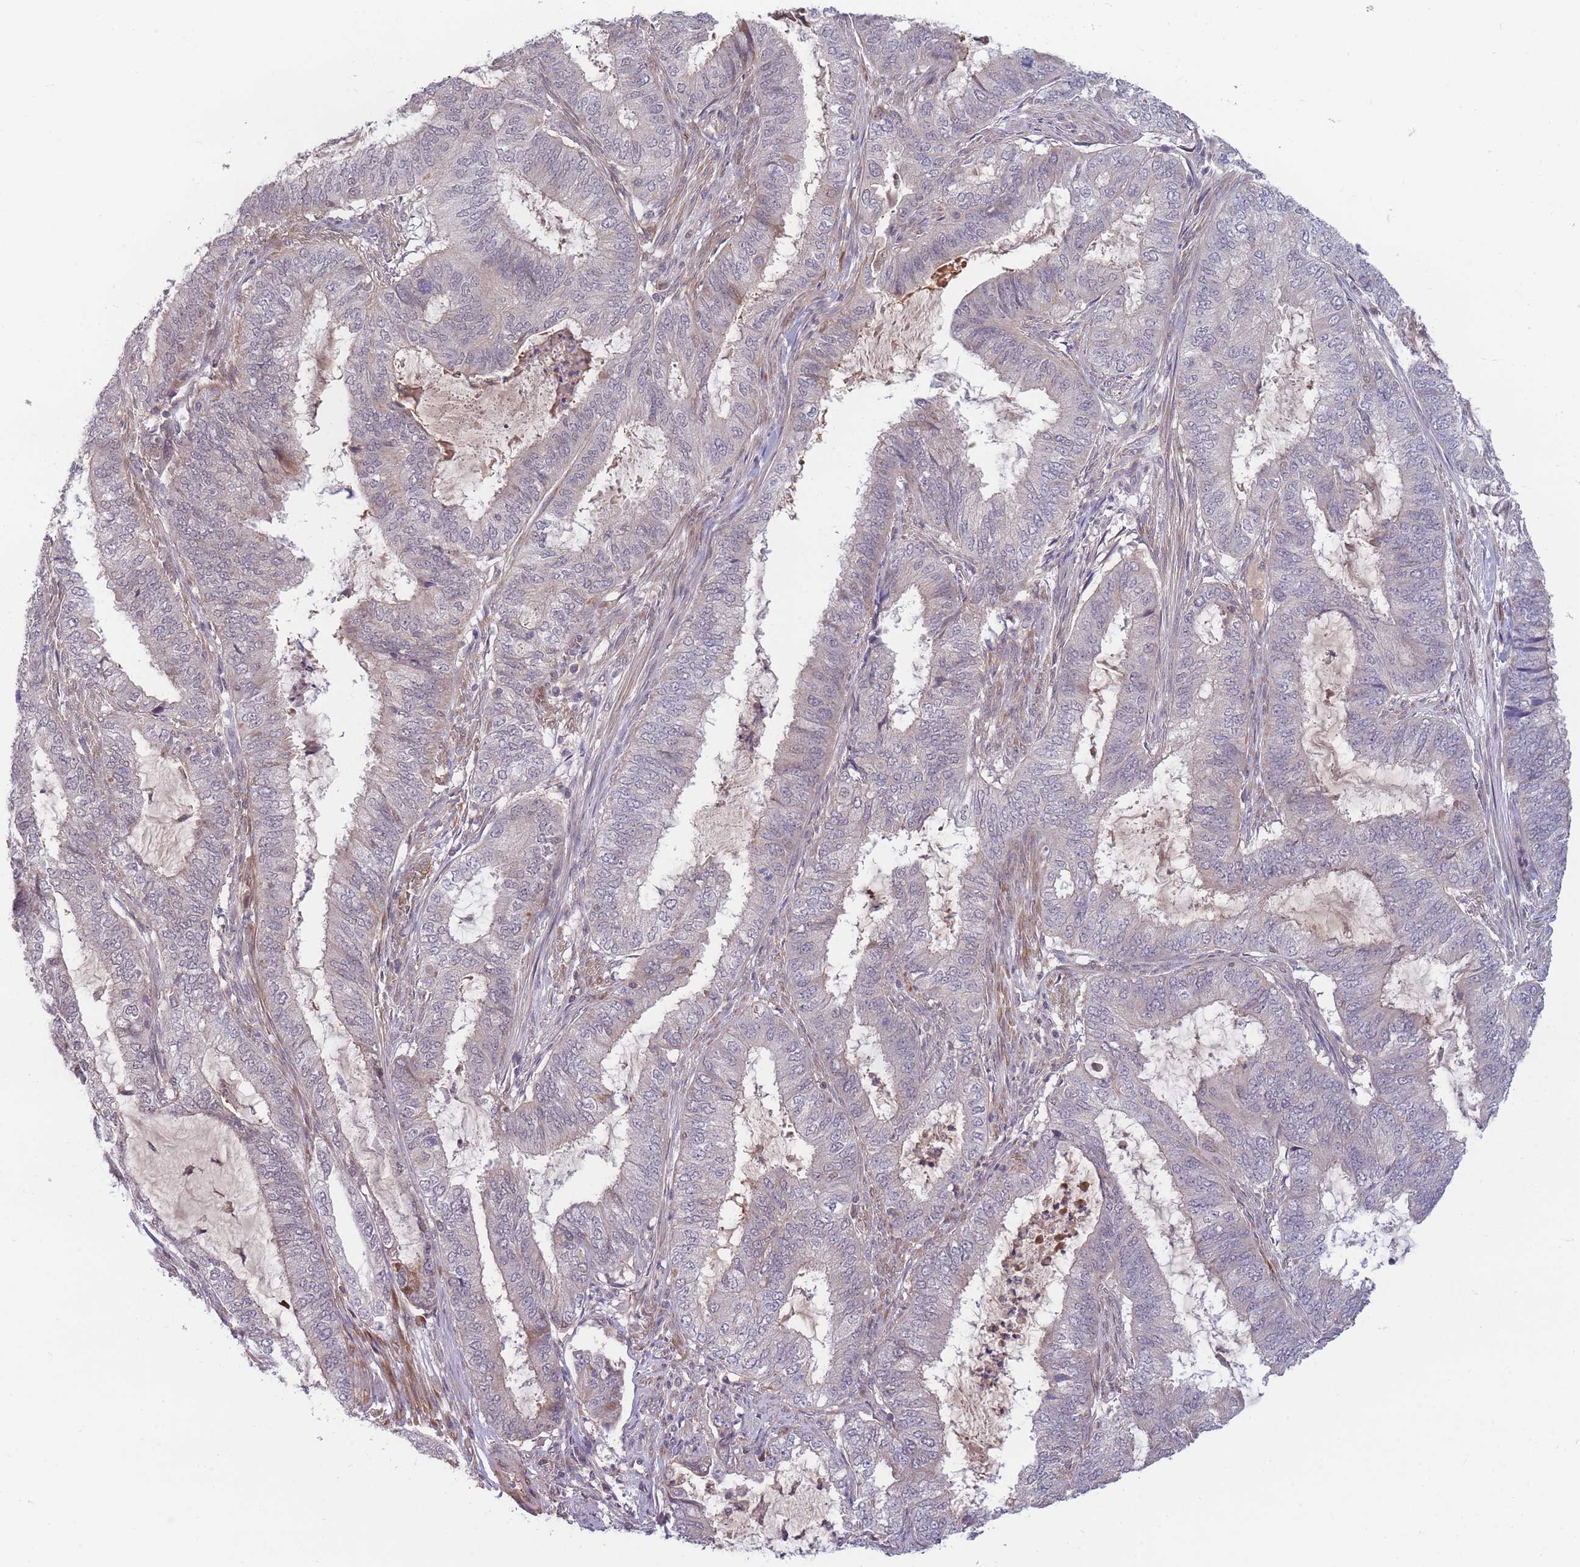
{"staining": {"intensity": "negative", "quantity": "none", "location": "none"}, "tissue": "endometrial cancer", "cell_type": "Tumor cells", "image_type": "cancer", "snomed": [{"axis": "morphology", "description": "Adenocarcinoma, NOS"}, {"axis": "topography", "description": "Endometrium"}], "caption": "Immunohistochemistry (IHC) of endometrial adenocarcinoma demonstrates no positivity in tumor cells. Brightfield microscopy of immunohistochemistry stained with DAB (brown) and hematoxylin (blue), captured at high magnification.", "gene": "FAM153A", "patient": {"sex": "female", "age": 51}}